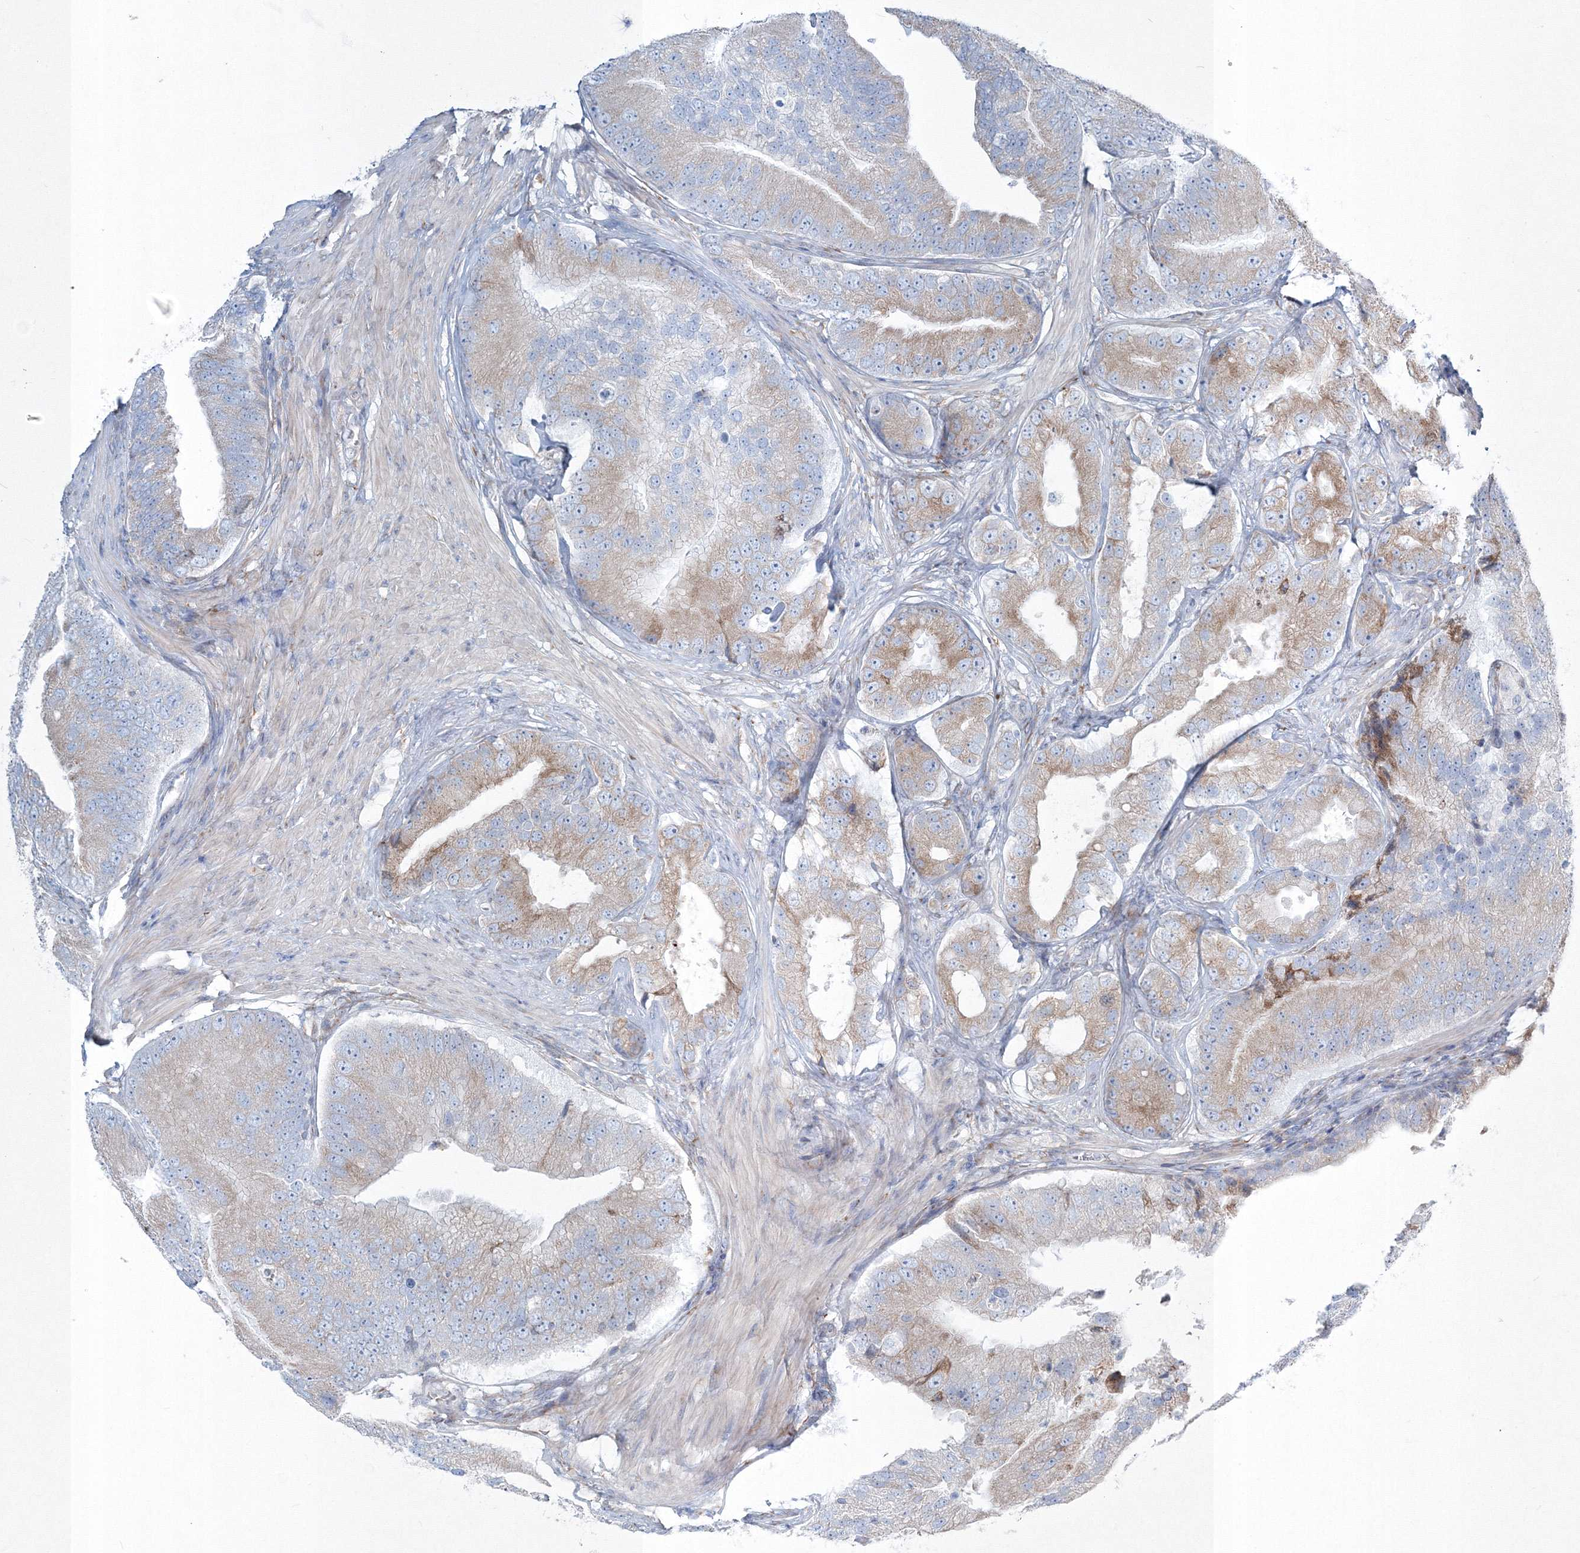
{"staining": {"intensity": "weak", "quantity": "25%-75%", "location": "cytoplasmic/membranous"}, "tissue": "prostate cancer", "cell_type": "Tumor cells", "image_type": "cancer", "snomed": [{"axis": "morphology", "description": "Adenocarcinoma, High grade"}, {"axis": "topography", "description": "Prostate"}], "caption": "Immunohistochemistry (IHC) (DAB) staining of human prostate cancer reveals weak cytoplasmic/membranous protein expression in approximately 25%-75% of tumor cells. Using DAB (3,3'-diaminobenzidine) (brown) and hematoxylin (blue) stains, captured at high magnification using brightfield microscopy.", "gene": "RCN1", "patient": {"sex": "male", "age": 70}}